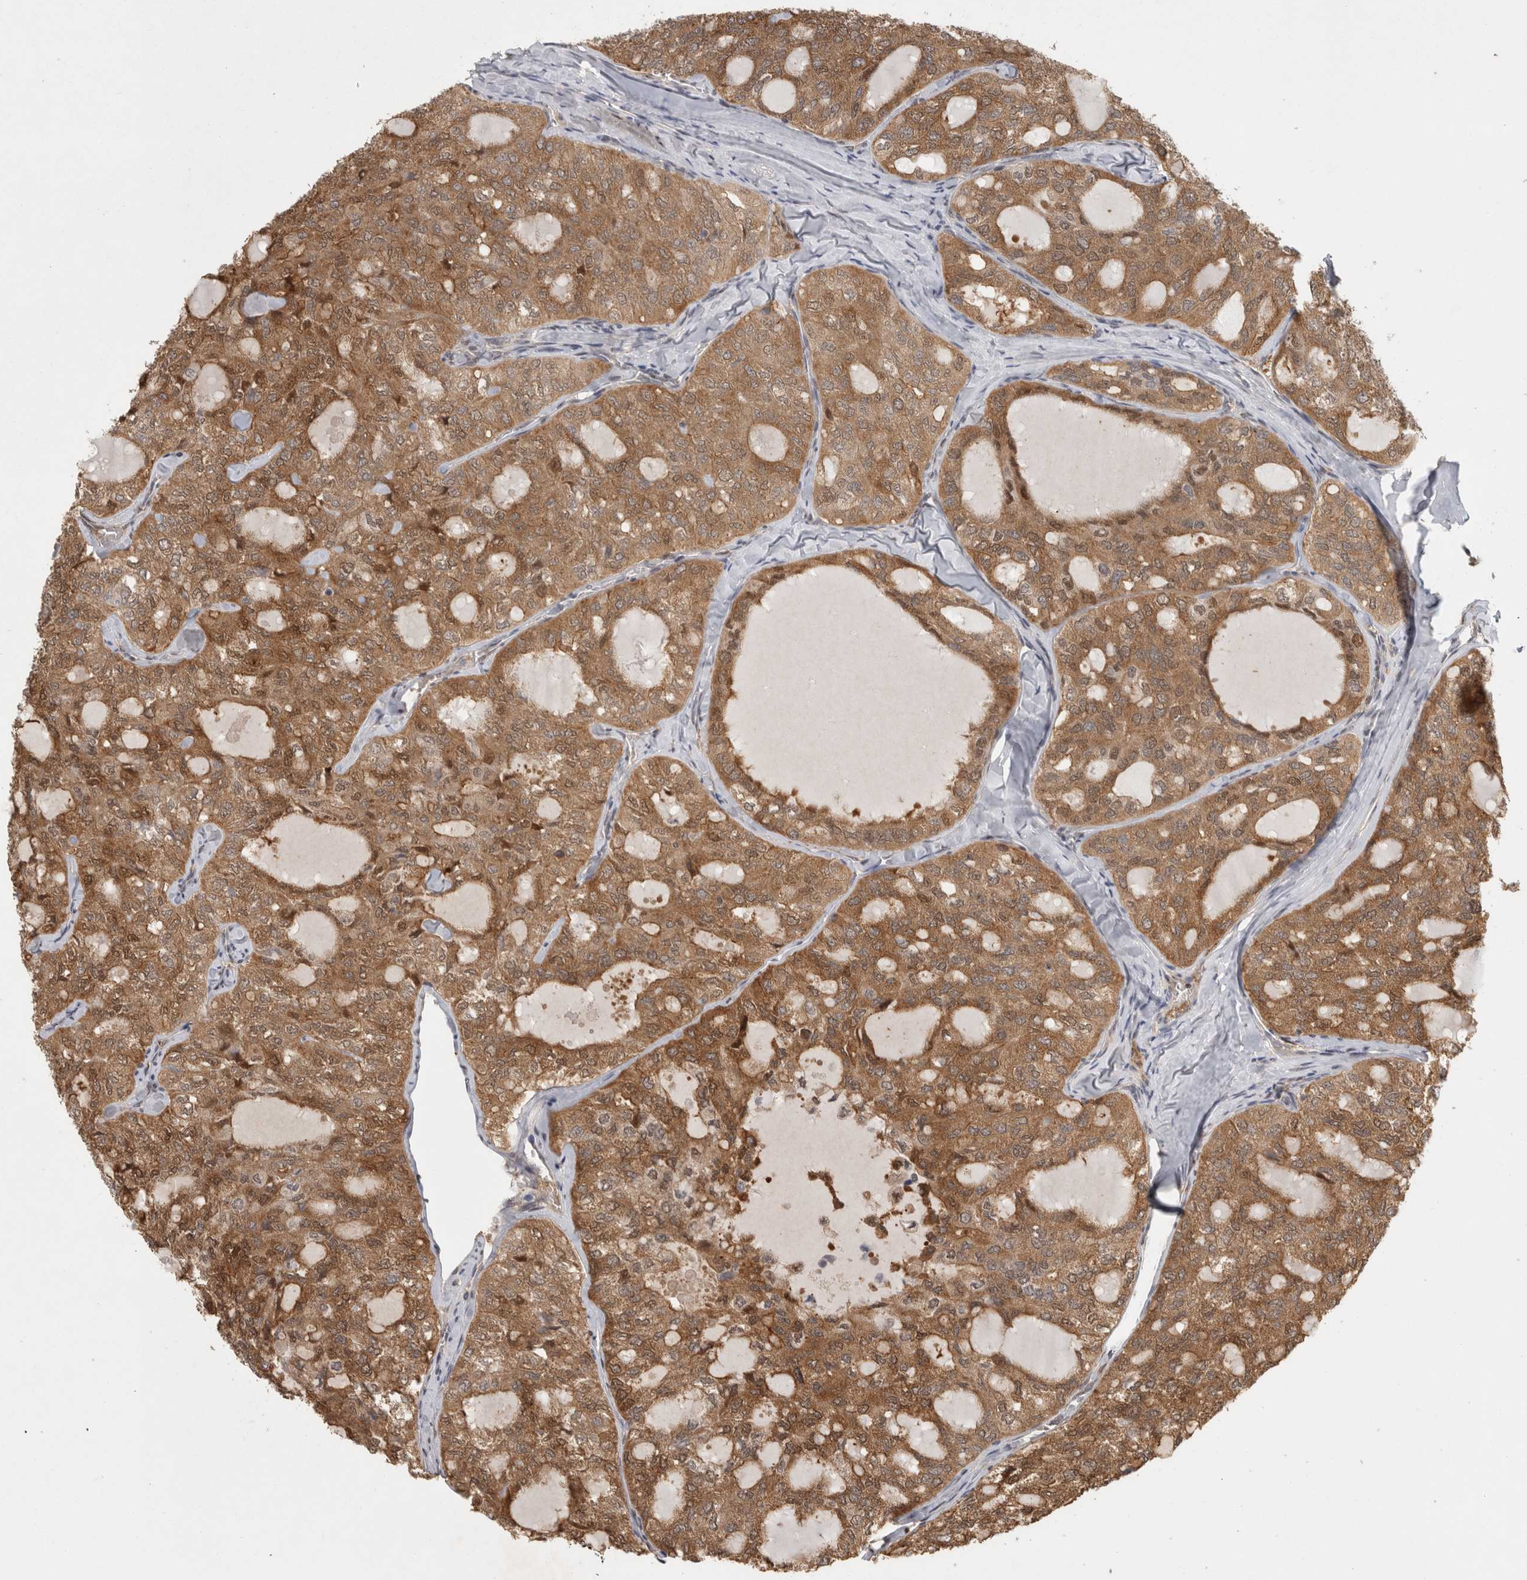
{"staining": {"intensity": "moderate", "quantity": ">75%", "location": "cytoplasmic/membranous,nuclear"}, "tissue": "thyroid cancer", "cell_type": "Tumor cells", "image_type": "cancer", "snomed": [{"axis": "morphology", "description": "Follicular adenoma carcinoma, NOS"}, {"axis": "topography", "description": "Thyroid gland"}], "caption": "The histopathology image exhibits immunohistochemical staining of thyroid follicular adenoma carcinoma. There is moderate cytoplasmic/membranous and nuclear positivity is present in approximately >75% of tumor cells.", "gene": "PIGP", "patient": {"sex": "male", "age": 75}}